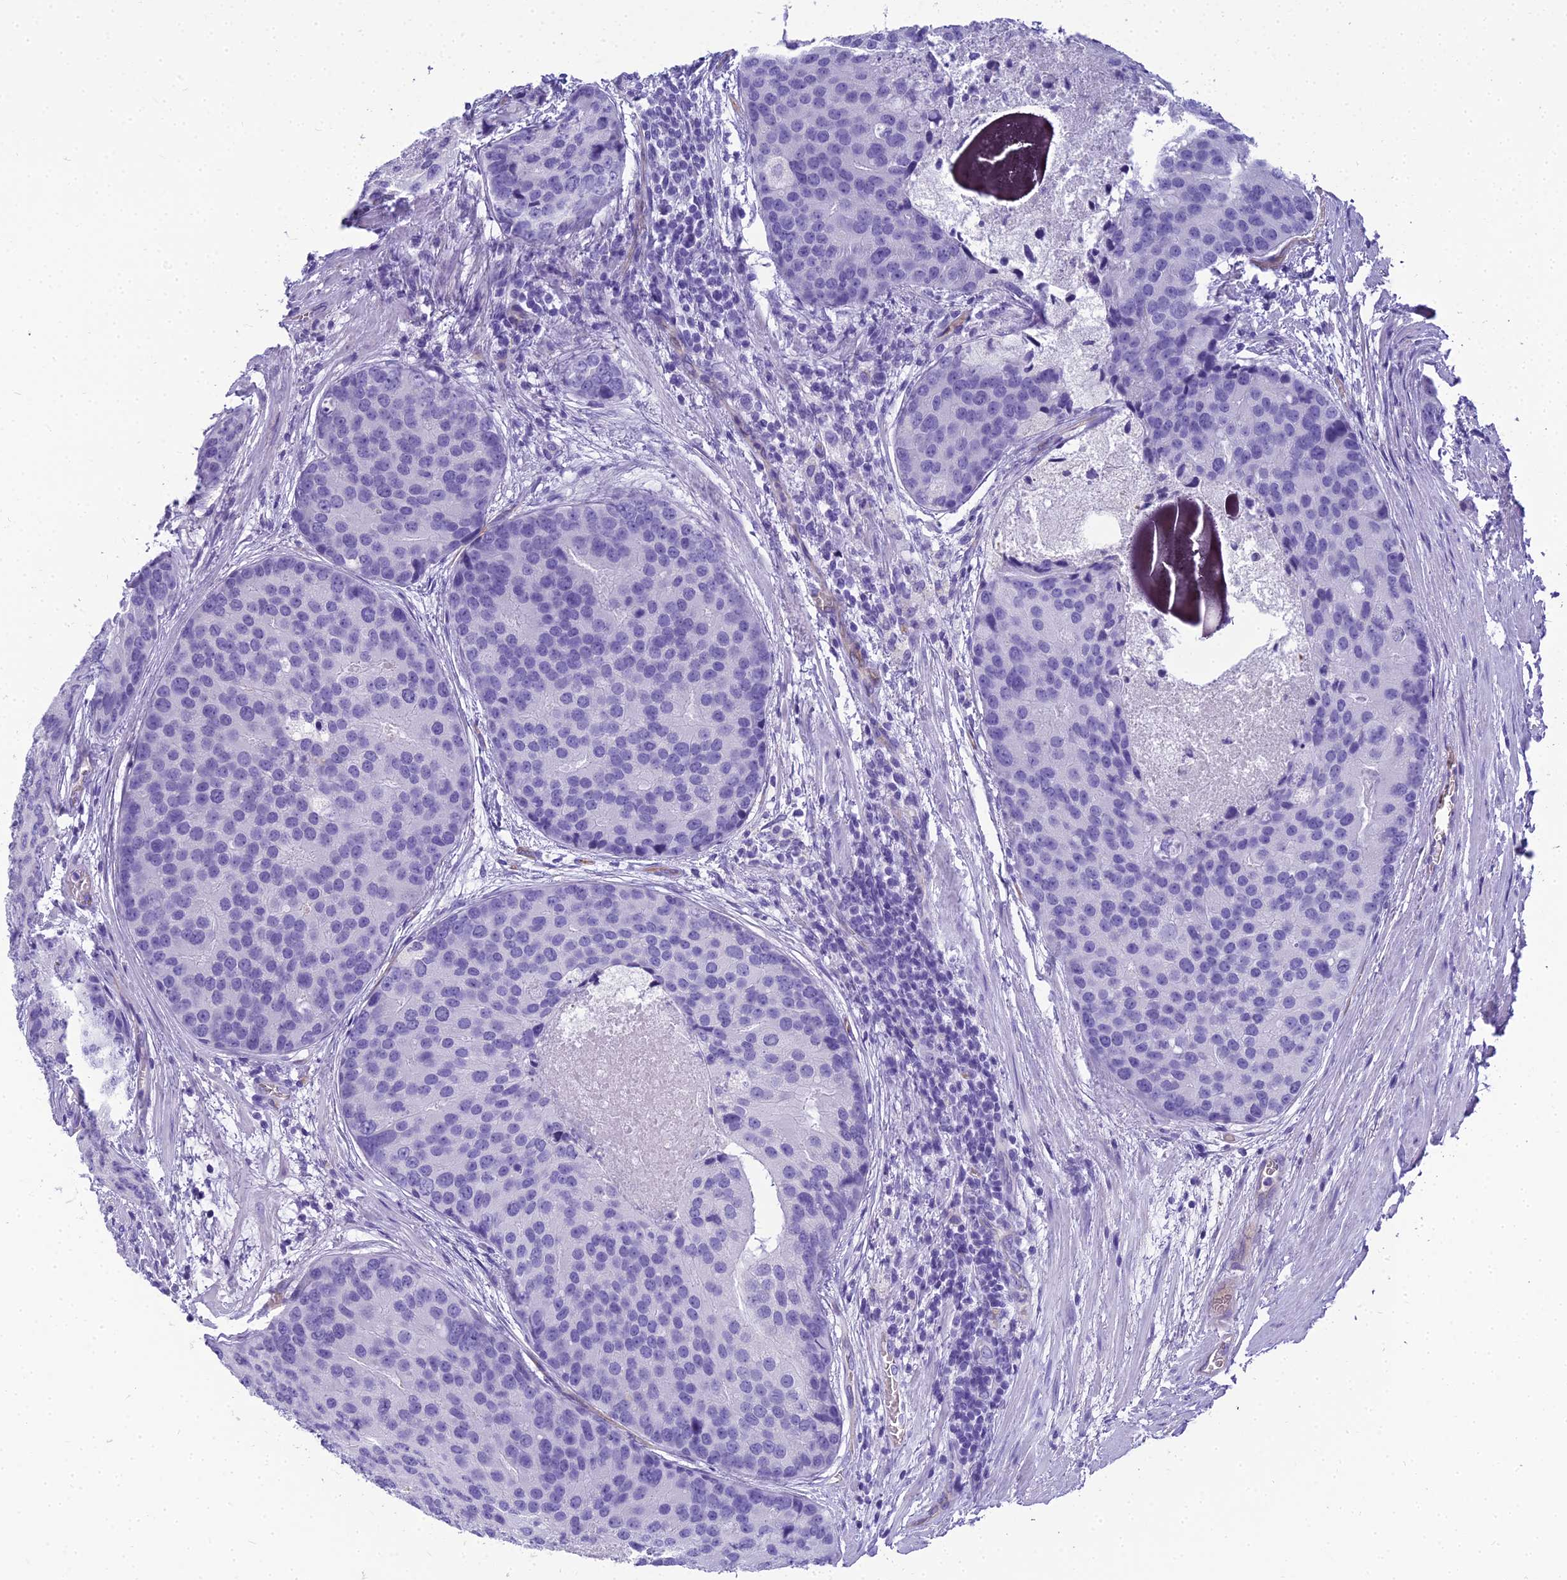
{"staining": {"intensity": "negative", "quantity": "none", "location": "none"}, "tissue": "prostate cancer", "cell_type": "Tumor cells", "image_type": "cancer", "snomed": [{"axis": "morphology", "description": "Adenocarcinoma, High grade"}, {"axis": "topography", "description": "Prostate"}], "caption": "IHC photomicrograph of prostate adenocarcinoma (high-grade) stained for a protein (brown), which demonstrates no staining in tumor cells.", "gene": "NINJ1", "patient": {"sex": "male", "age": 62}}